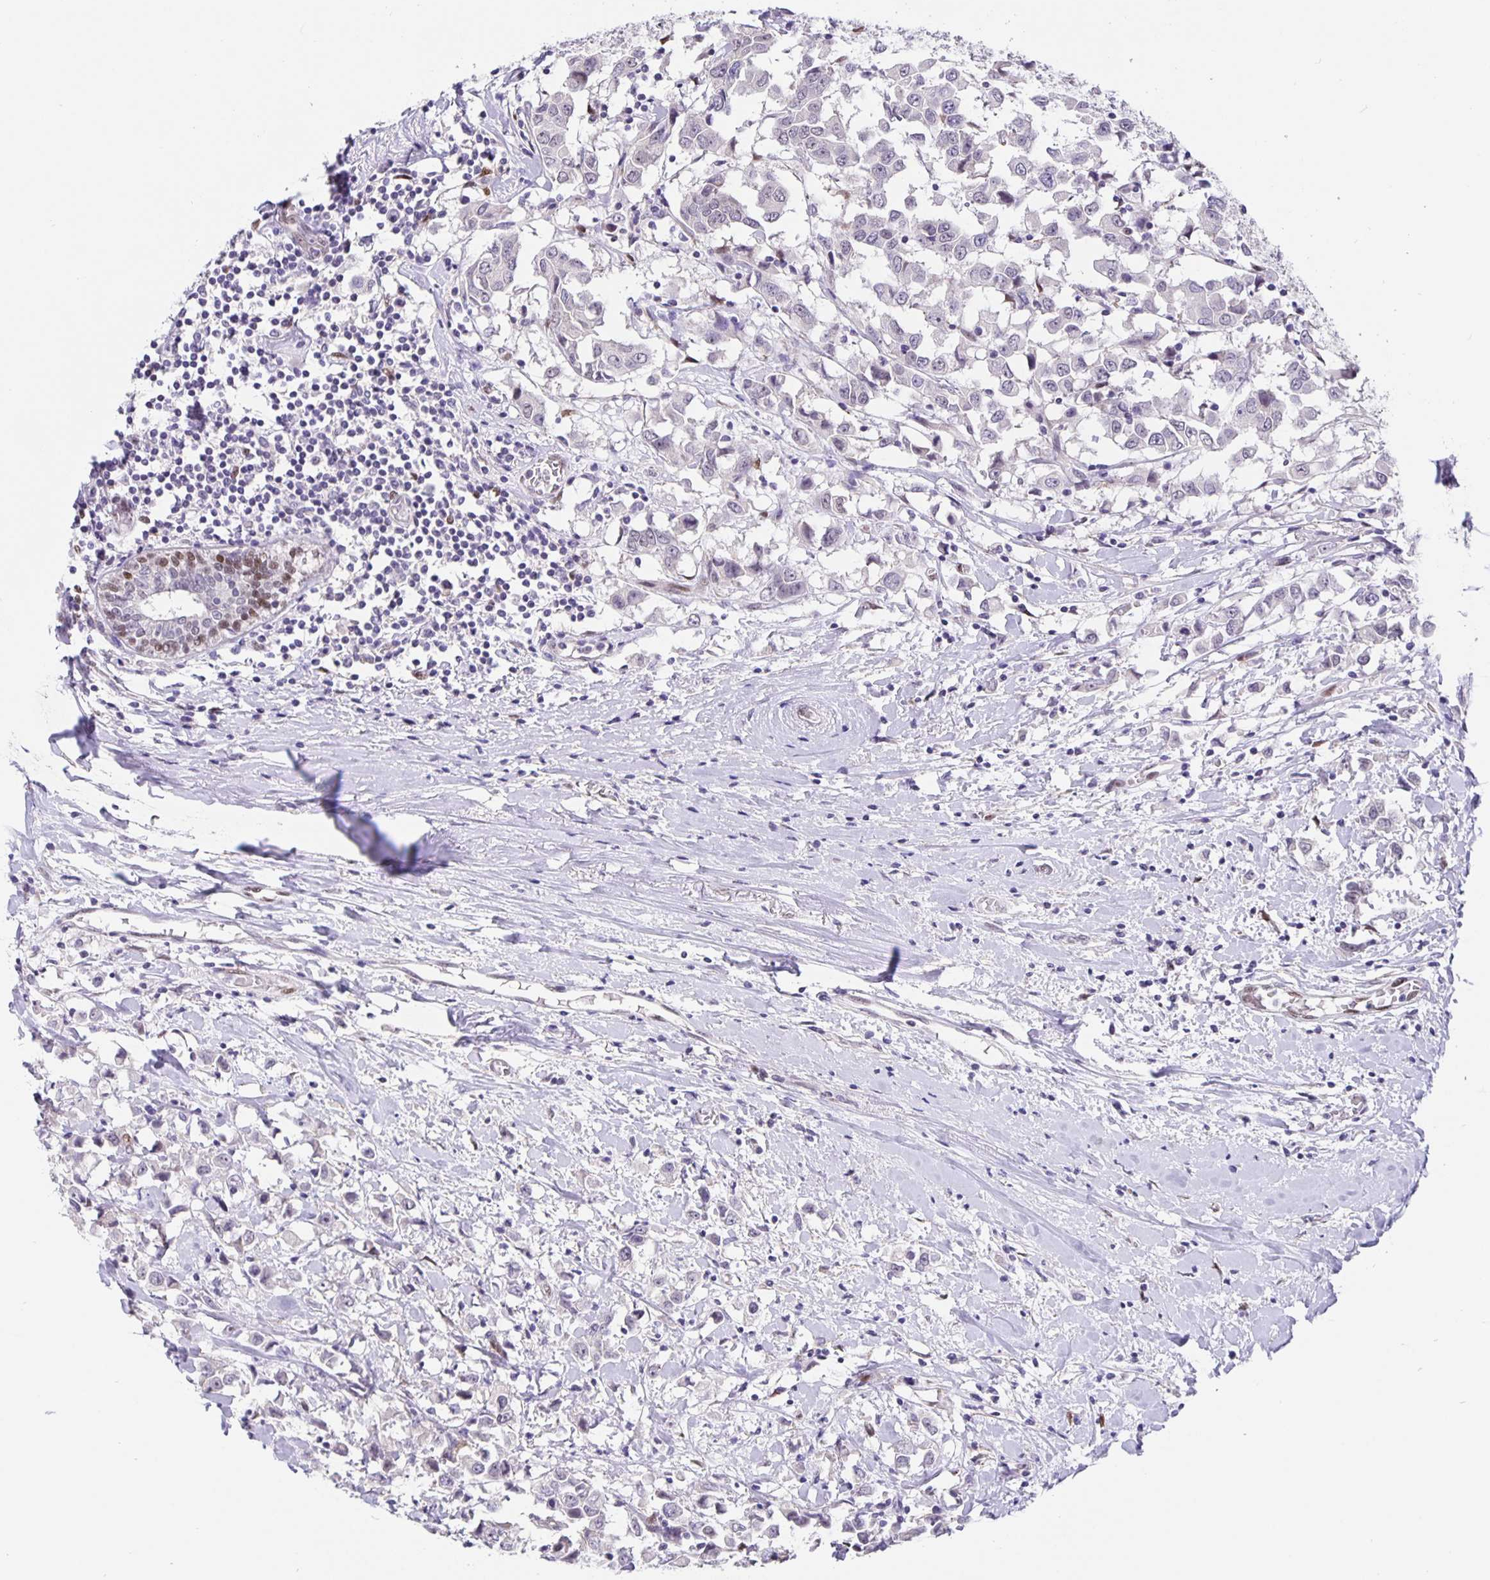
{"staining": {"intensity": "negative", "quantity": "none", "location": "none"}, "tissue": "breast cancer", "cell_type": "Tumor cells", "image_type": "cancer", "snomed": [{"axis": "morphology", "description": "Duct carcinoma"}, {"axis": "topography", "description": "Breast"}], "caption": "This is an IHC image of human breast intraductal carcinoma. There is no staining in tumor cells.", "gene": "FOSL2", "patient": {"sex": "female", "age": 61}}